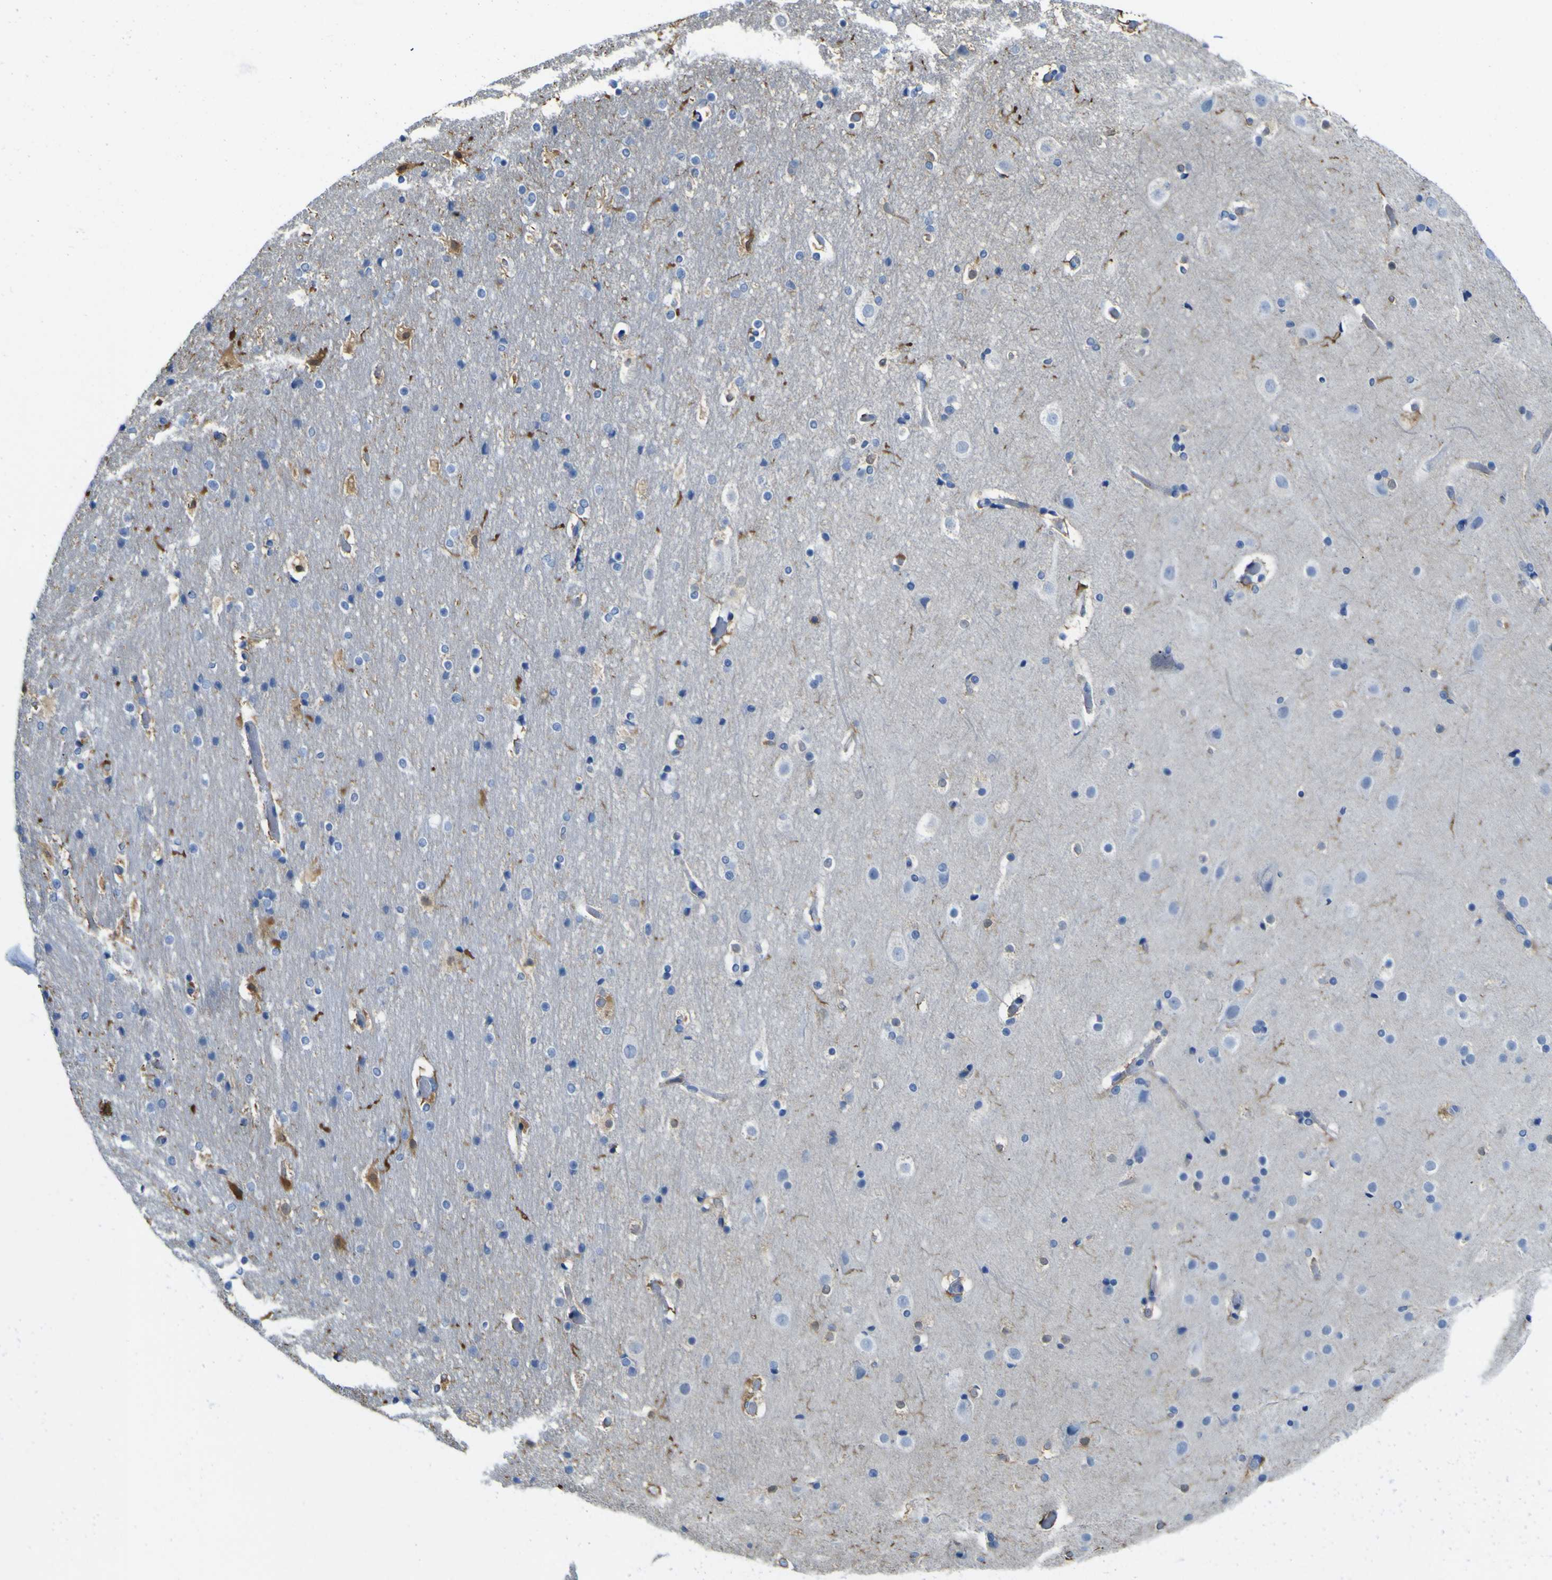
{"staining": {"intensity": "negative", "quantity": "none", "location": "none"}, "tissue": "cerebral cortex", "cell_type": "Endothelial cells", "image_type": "normal", "snomed": [{"axis": "morphology", "description": "Normal tissue, NOS"}, {"axis": "topography", "description": "Cerebral cortex"}], "caption": "Protein analysis of normal cerebral cortex reveals no significant staining in endothelial cells.", "gene": "ABHD3", "patient": {"sex": "male", "age": 57}}